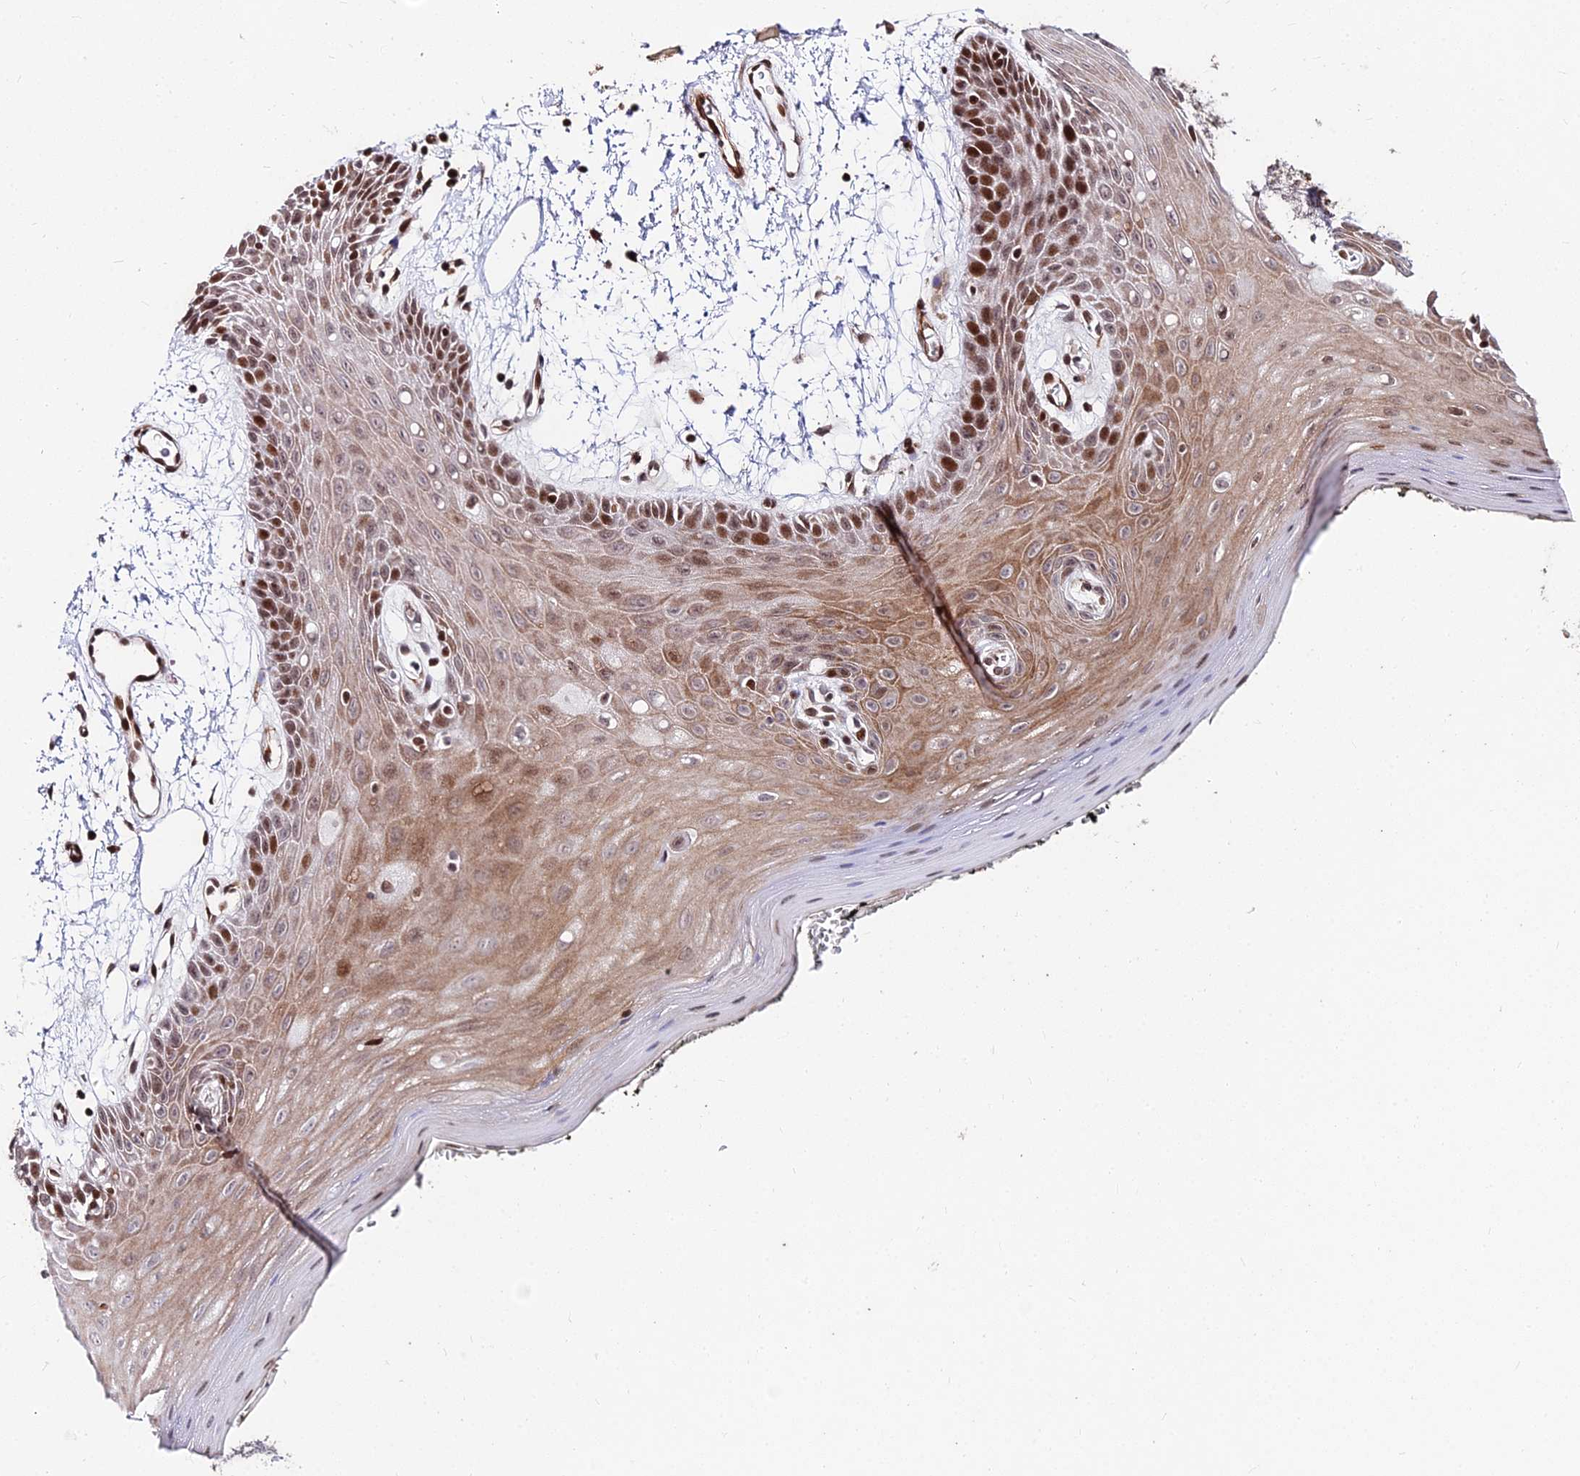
{"staining": {"intensity": "moderate", "quantity": ">75%", "location": "cytoplasmic/membranous,nuclear"}, "tissue": "oral mucosa", "cell_type": "Squamous epithelial cells", "image_type": "normal", "snomed": [{"axis": "morphology", "description": "Normal tissue, NOS"}, {"axis": "topography", "description": "Oral tissue"}, {"axis": "topography", "description": "Tounge, NOS"}], "caption": "Oral mucosa stained for a protein (brown) displays moderate cytoplasmic/membranous,nuclear positive expression in about >75% of squamous epithelial cells.", "gene": "NYAP2", "patient": {"sex": "female", "age": 59}}